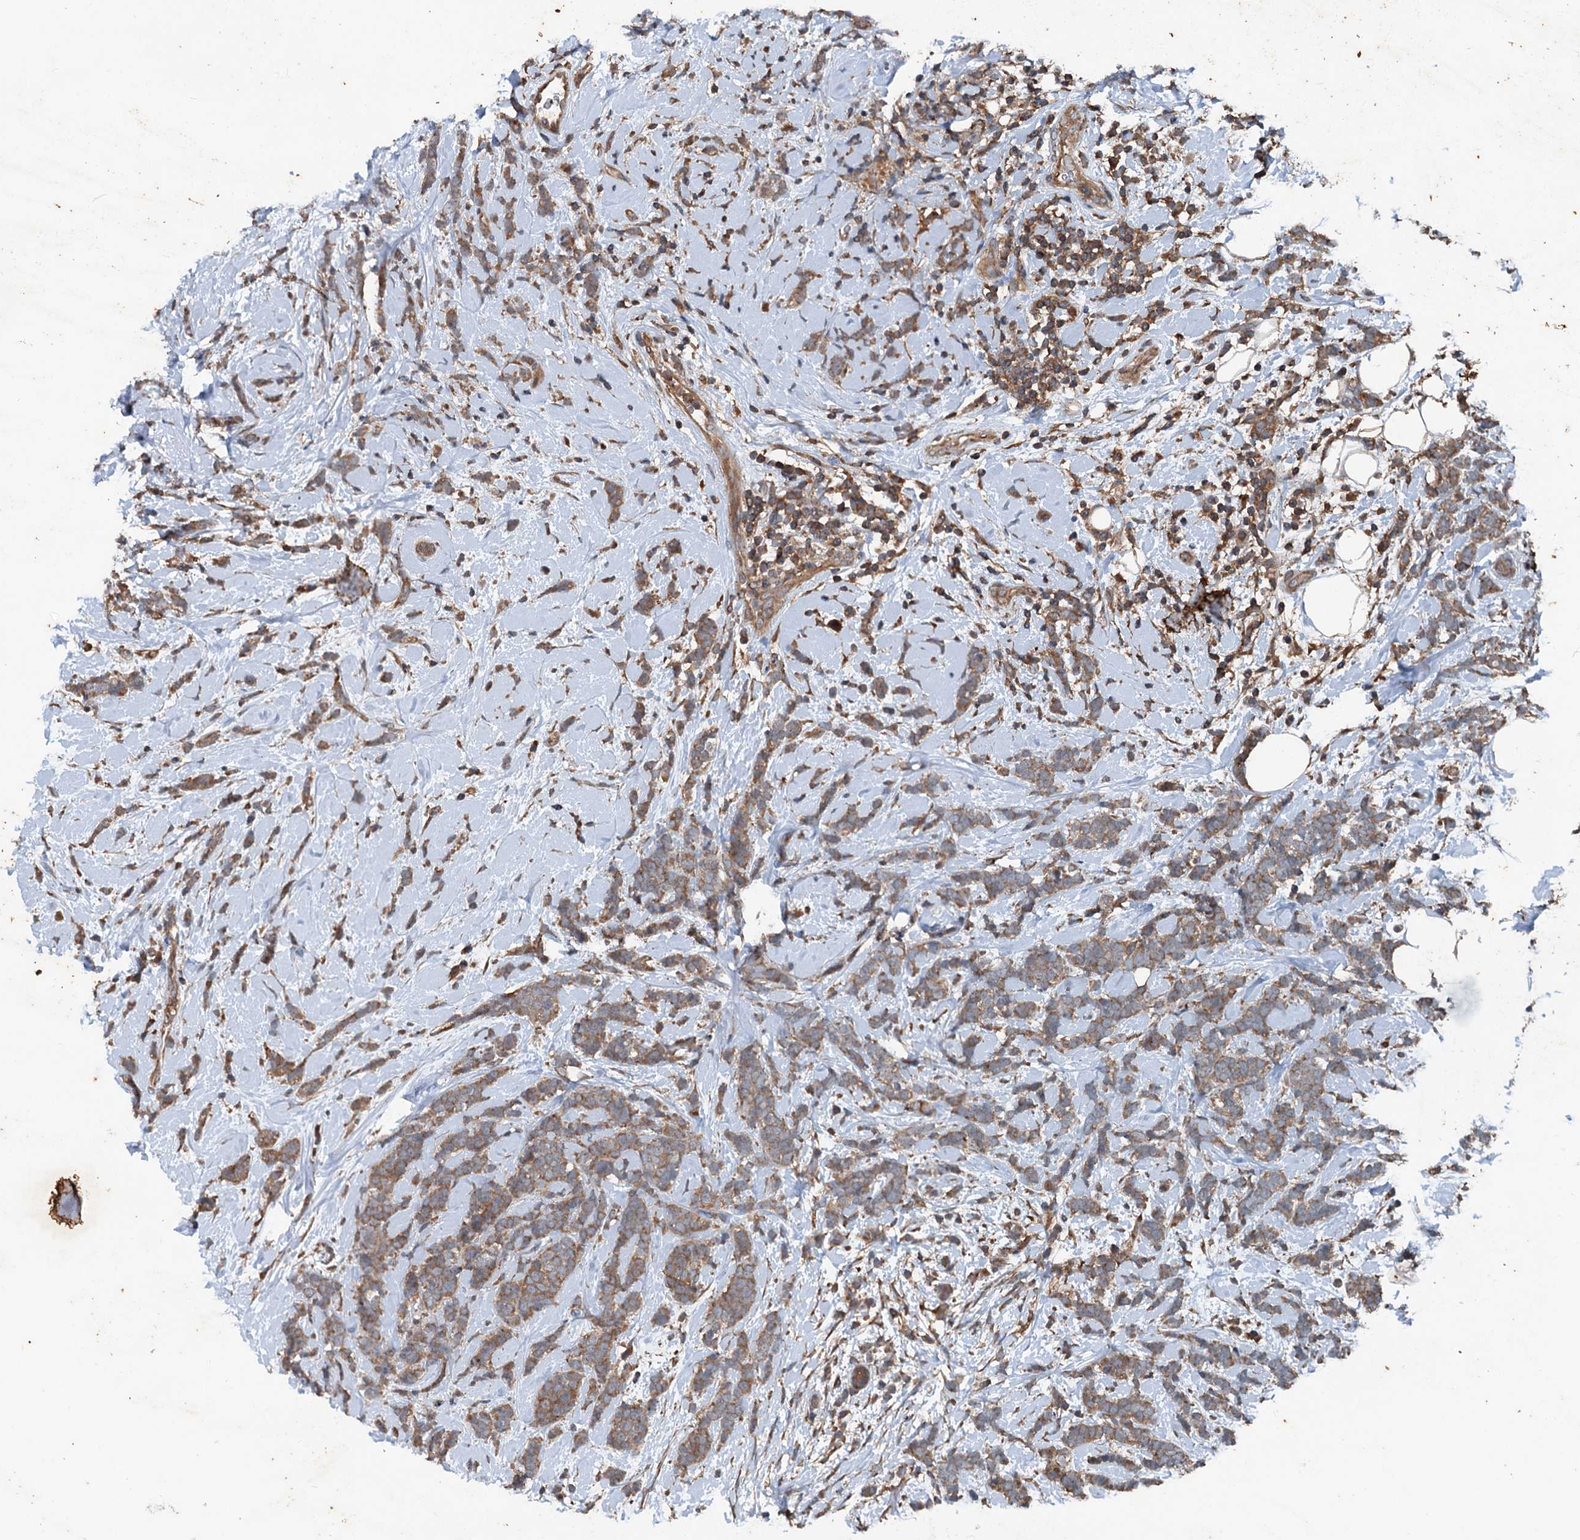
{"staining": {"intensity": "moderate", "quantity": ">75%", "location": "cytoplasmic/membranous"}, "tissue": "breast cancer", "cell_type": "Tumor cells", "image_type": "cancer", "snomed": [{"axis": "morphology", "description": "Lobular carcinoma"}, {"axis": "topography", "description": "Breast"}], "caption": "Moderate cytoplasmic/membranous staining for a protein is identified in approximately >75% of tumor cells of breast cancer using immunohistochemistry (IHC).", "gene": "TEDC1", "patient": {"sex": "female", "age": 58}}